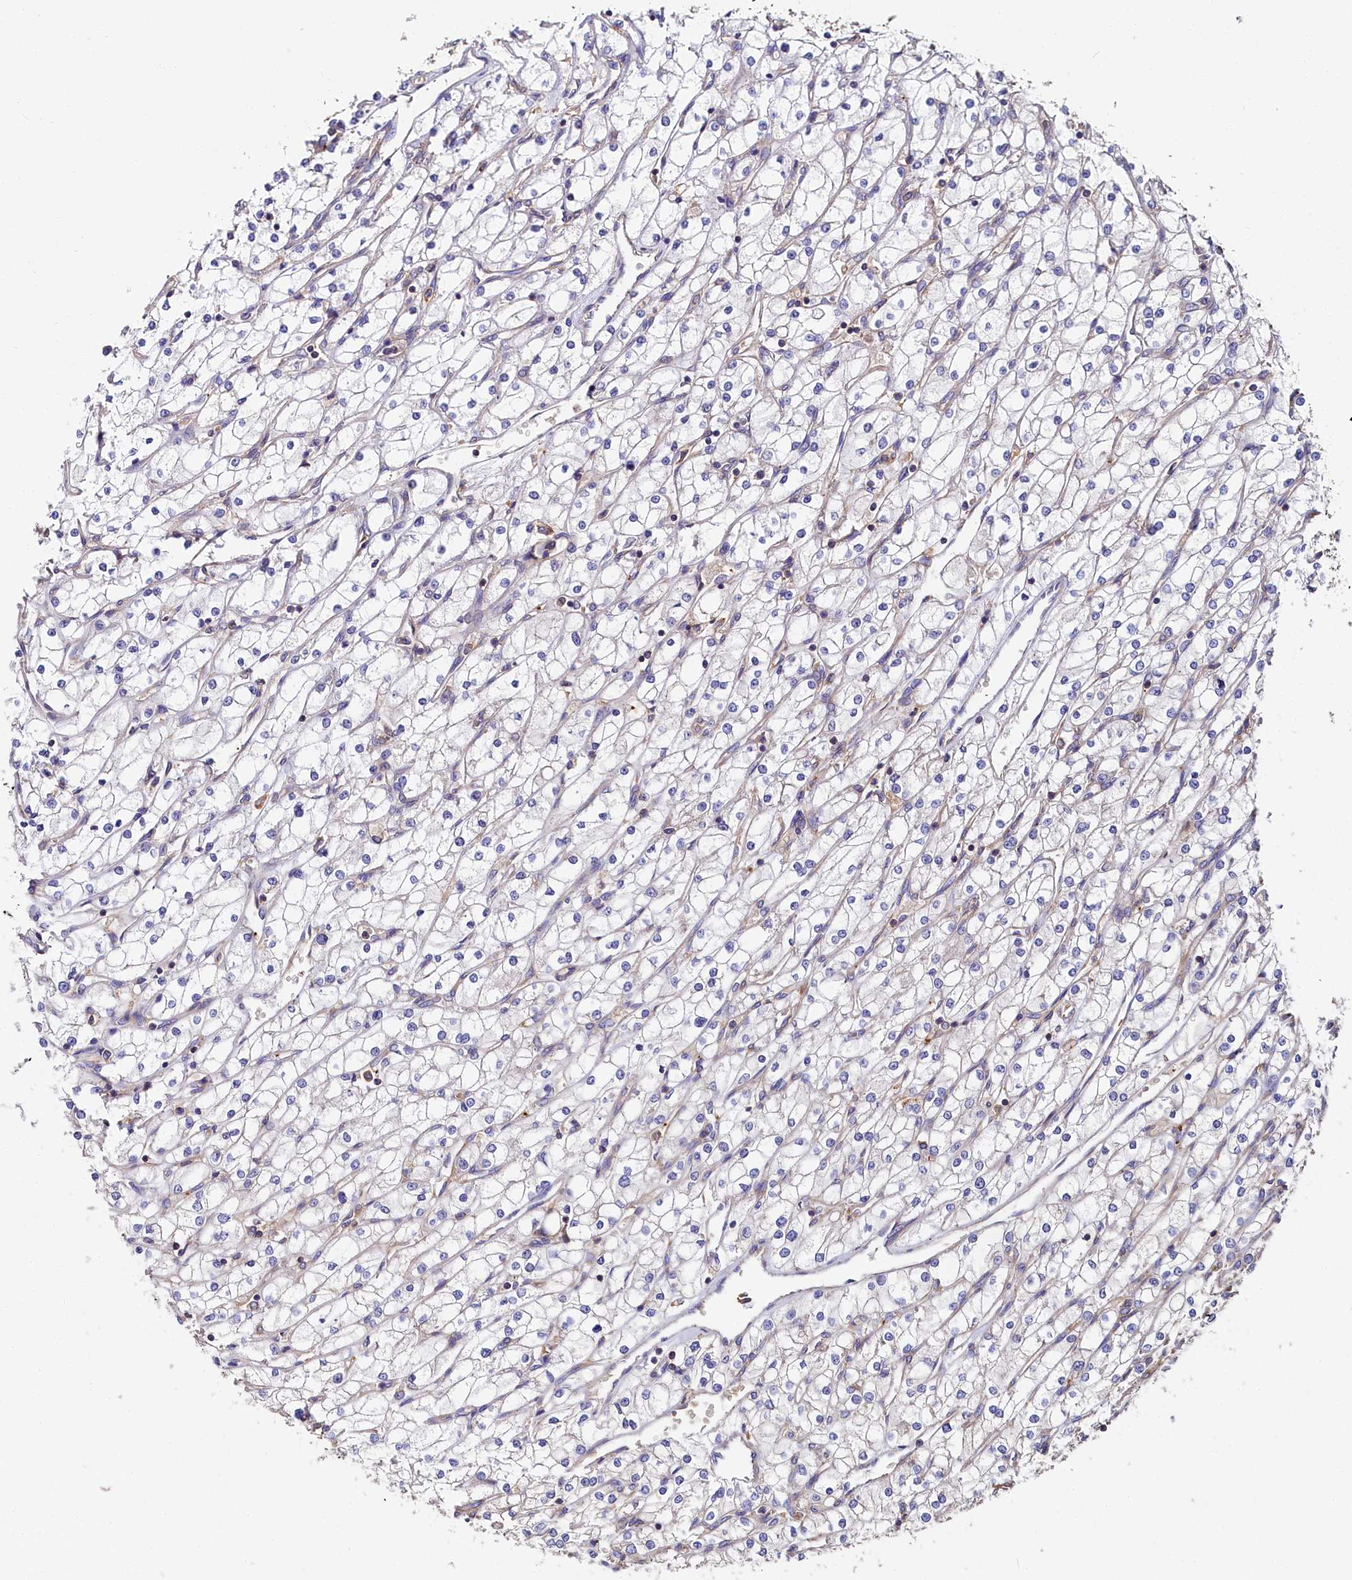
{"staining": {"intensity": "negative", "quantity": "none", "location": "none"}, "tissue": "renal cancer", "cell_type": "Tumor cells", "image_type": "cancer", "snomed": [{"axis": "morphology", "description": "Adenocarcinoma, NOS"}, {"axis": "topography", "description": "Kidney"}], "caption": "IHC micrograph of renal cancer stained for a protein (brown), which shows no positivity in tumor cells.", "gene": "PPIP5K1", "patient": {"sex": "male", "age": 80}}